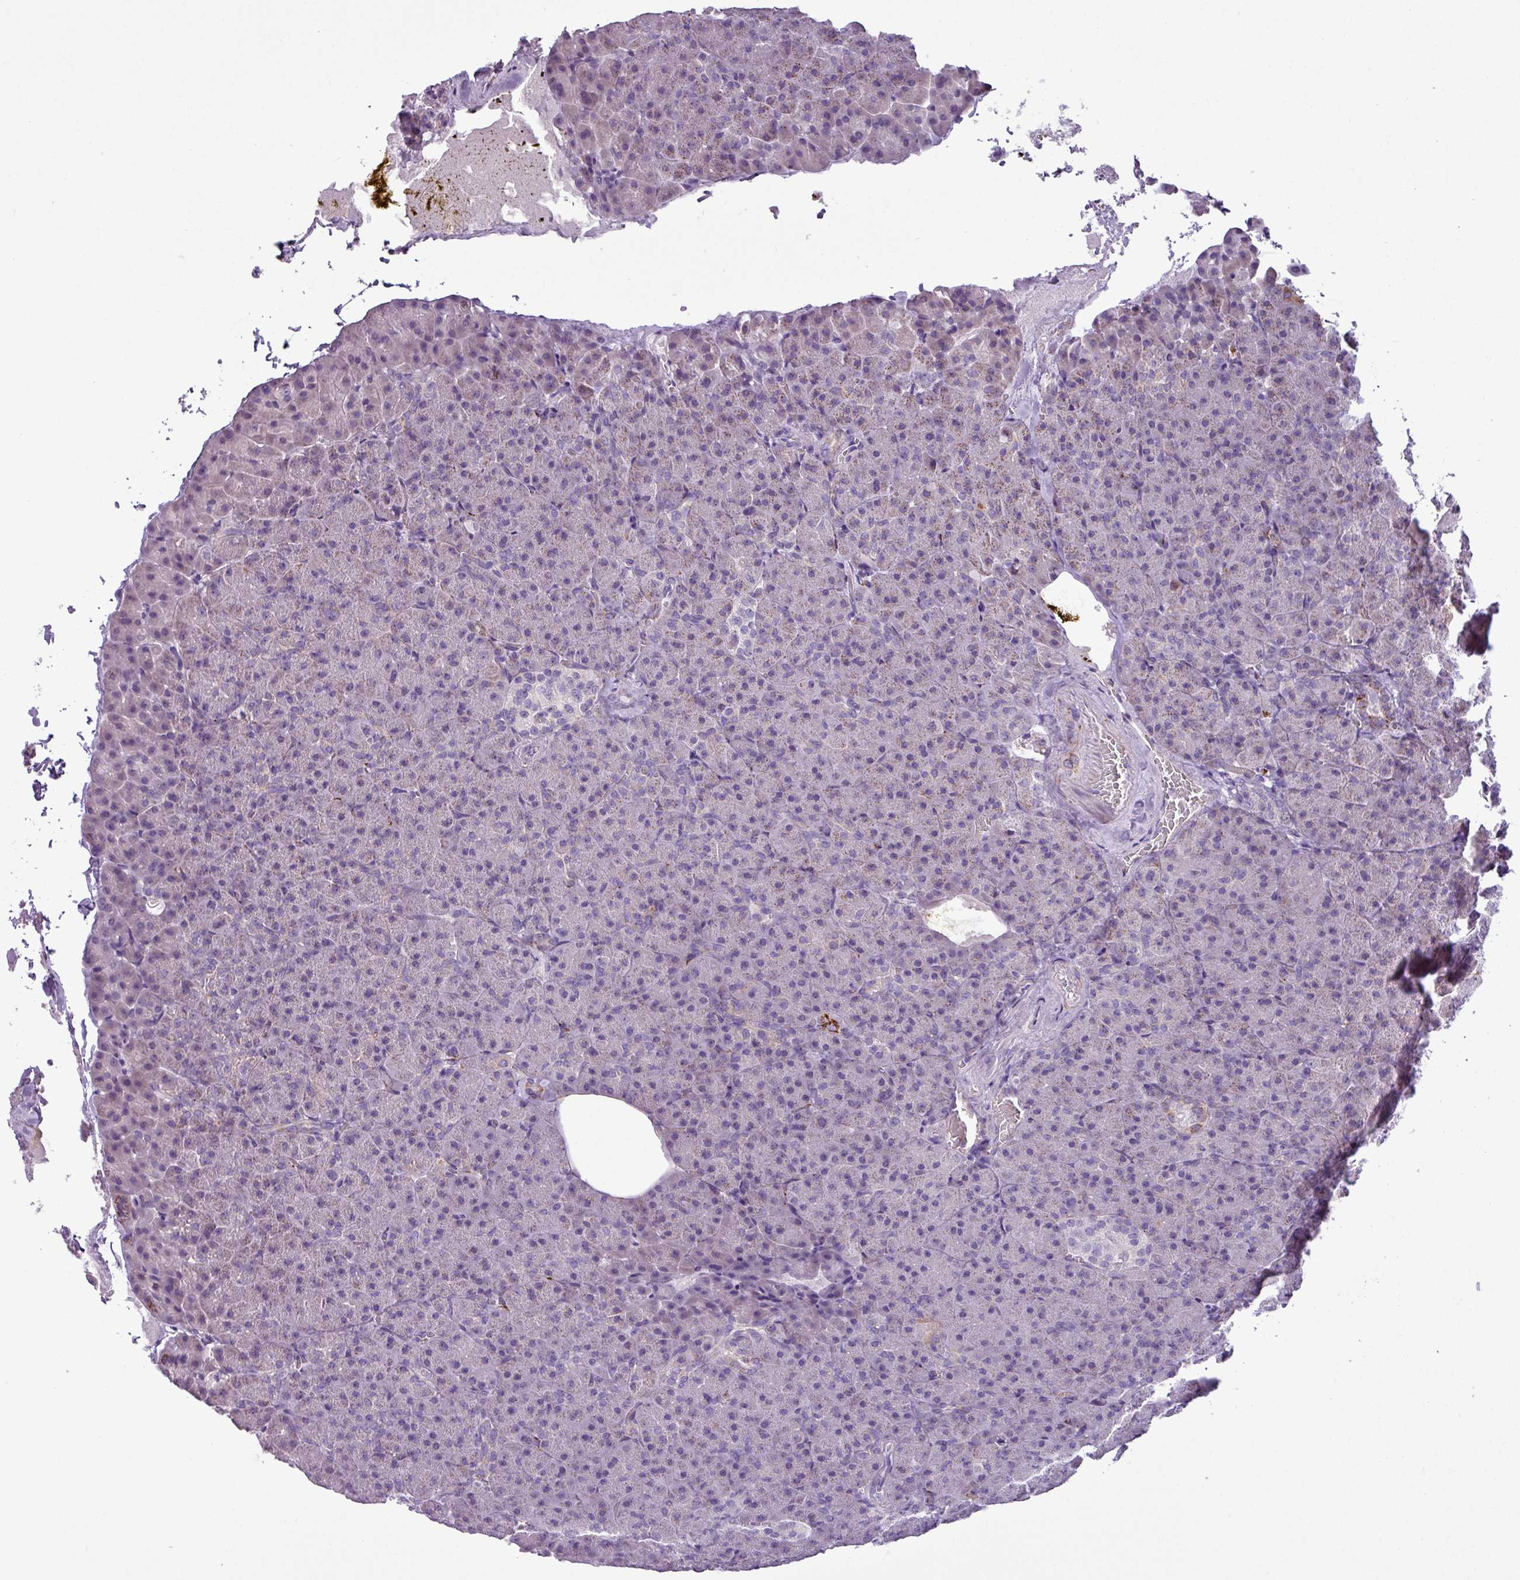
{"staining": {"intensity": "weak", "quantity": "<25%", "location": "cytoplasmic/membranous"}, "tissue": "pancreas", "cell_type": "Exocrine glandular cells", "image_type": "normal", "snomed": [{"axis": "morphology", "description": "Normal tissue, NOS"}, {"axis": "topography", "description": "Pancreas"}], "caption": "DAB immunohistochemical staining of benign human pancreas shows no significant staining in exocrine glandular cells.", "gene": "ZNF667", "patient": {"sex": "female", "age": 74}}